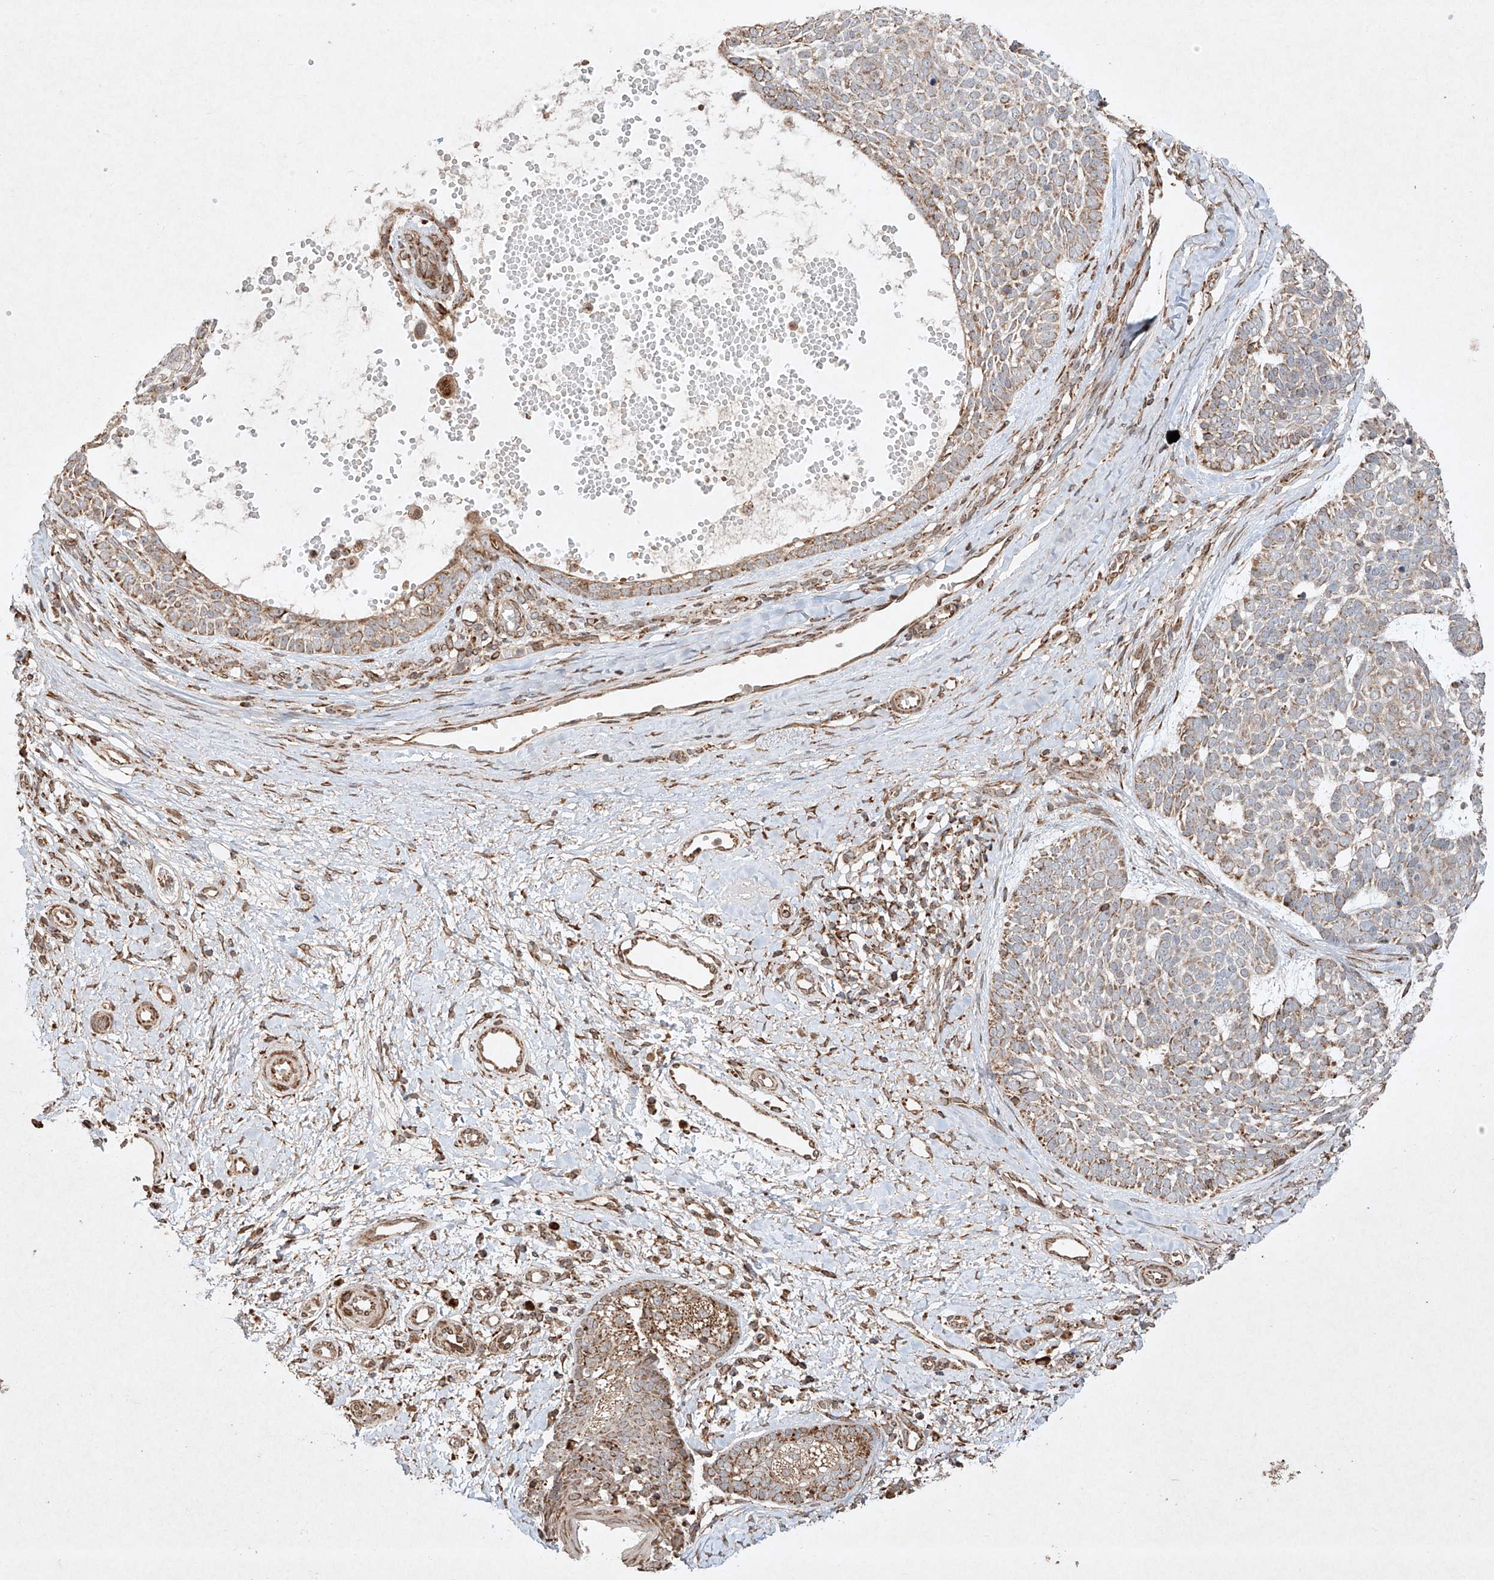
{"staining": {"intensity": "moderate", "quantity": "25%-75%", "location": "cytoplasmic/membranous"}, "tissue": "skin cancer", "cell_type": "Tumor cells", "image_type": "cancer", "snomed": [{"axis": "morphology", "description": "Basal cell carcinoma"}, {"axis": "topography", "description": "Skin"}], "caption": "IHC (DAB (3,3'-diaminobenzidine)) staining of skin cancer (basal cell carcinoma) shows moderate cytoplasmic/membranous protein staining in about 25%-75% of tumor cells.", "gene": "SEMA3B", "patient": {"sex": "female", "age": 81}}